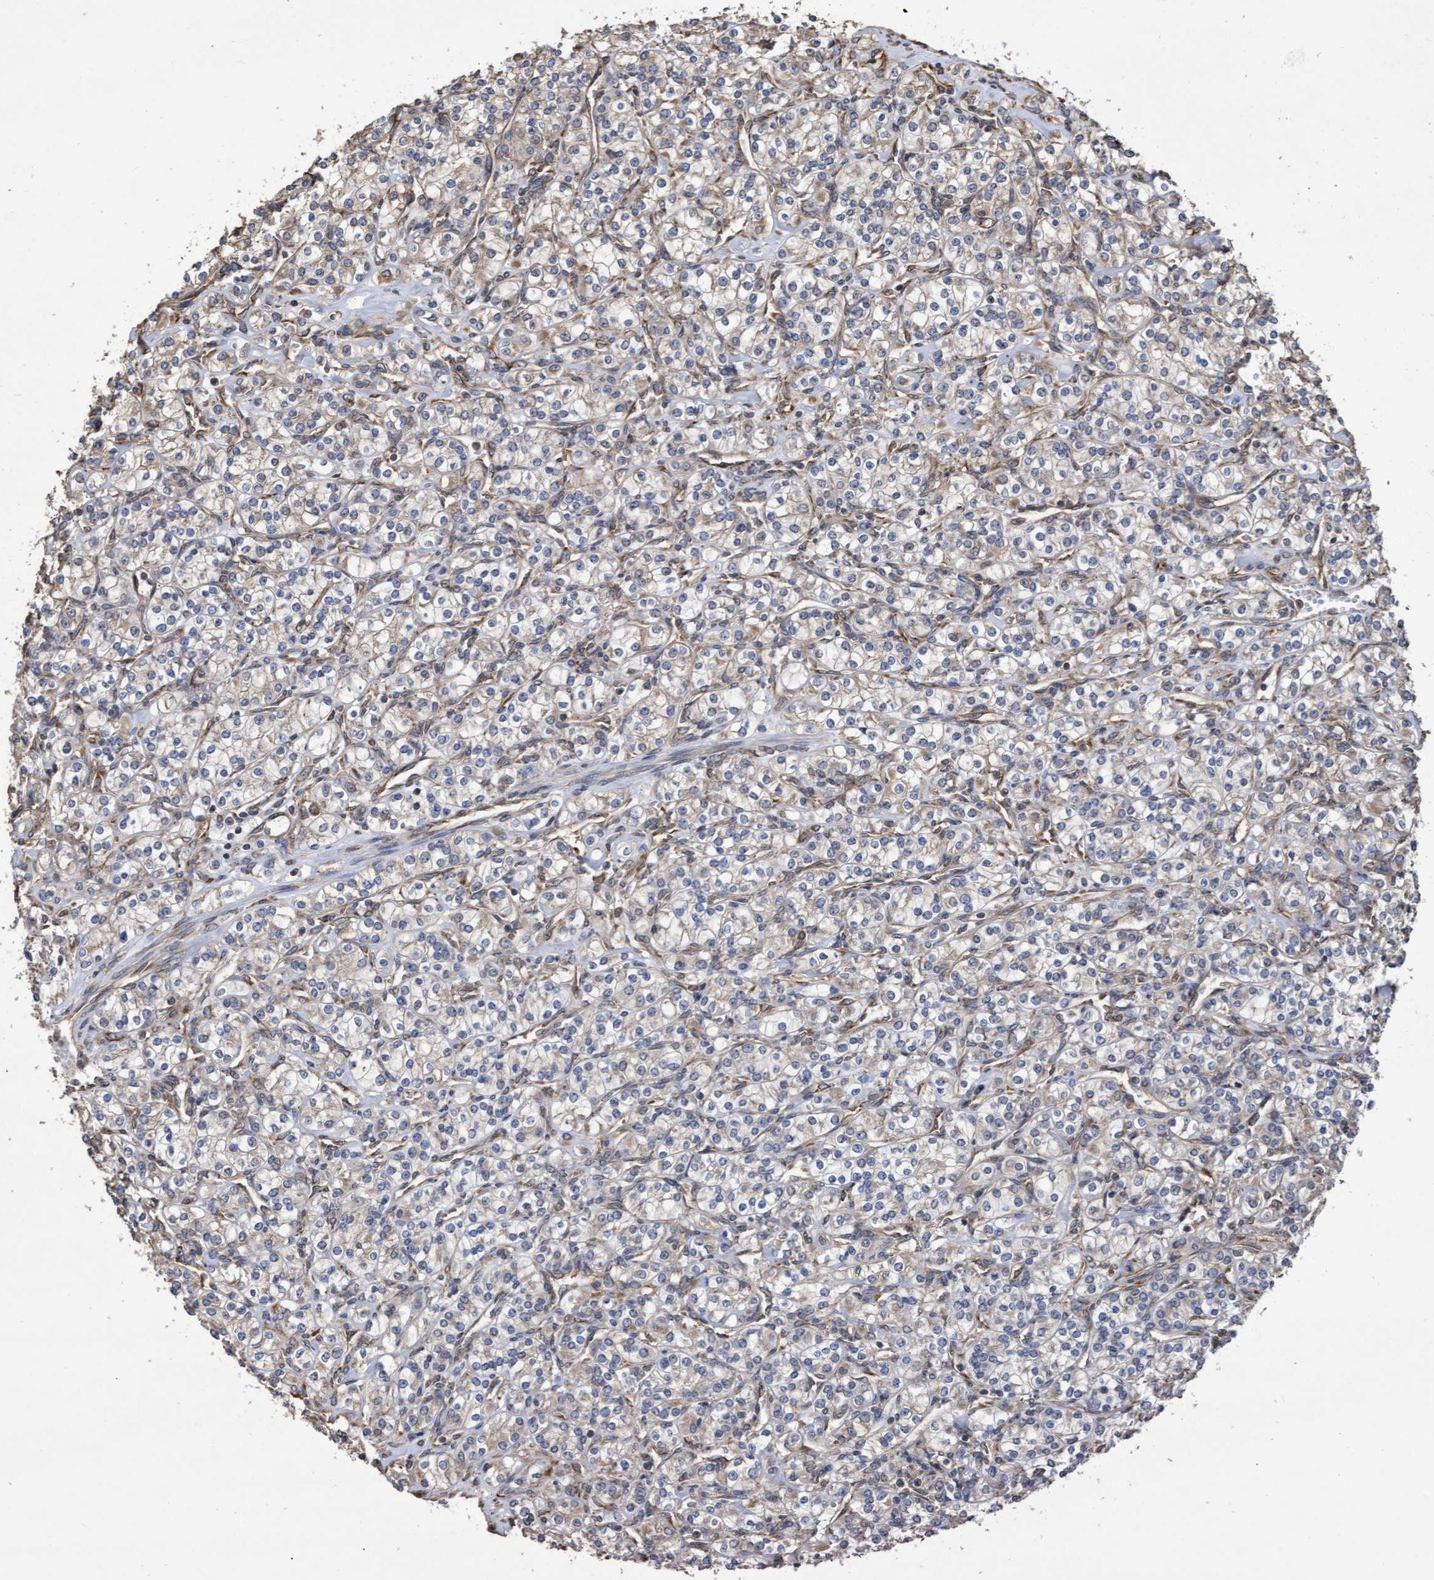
{"staining": {"intensity": "weak", "quantity": ">75%", "location": "cytoplasmic/membranous"}, "tissue": "renal cancer", "cell_type": "Tumor cells", "image_type": "cancer", "snomed": [{"axis": "morphology", "description": "Adenocarcinoma, NOS"}, {"axis": "topography", "description": "Kidney"}], "caption": "Renal cancer stained with a protein marker reveals weak staining in tumor cells.", "gene": "ABCF2", "patient": {"sex": "male", "age": 77}}